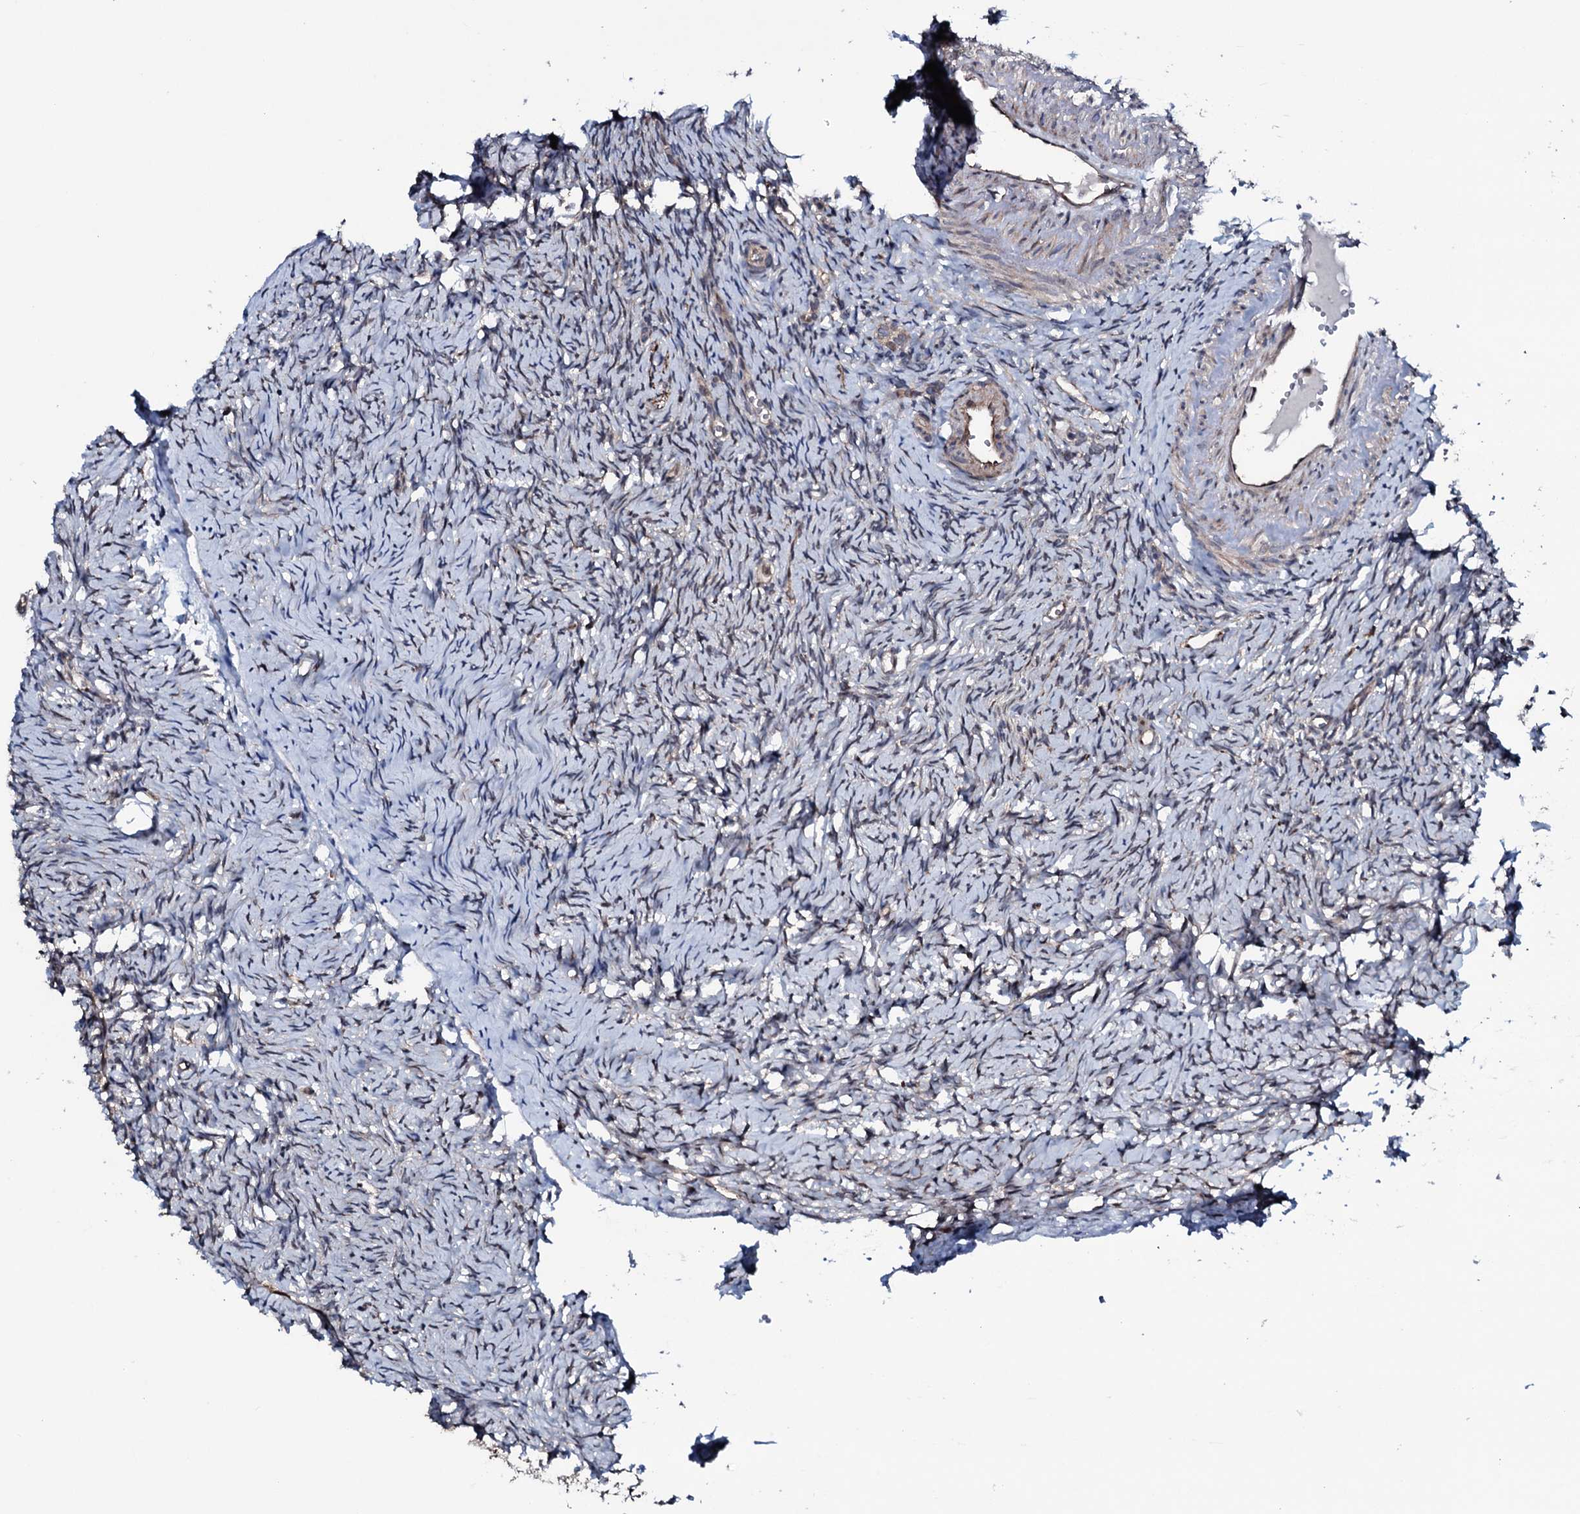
{"staining": {"intensity": "negative", "quantity": "none", "location": "none"}, "tissue": "ovary", "cell_type": "Ovarian stroma cells", "image_type": "normal", "snomed": [{"axis": "morphology", "description": "Normal tissue, NOS"}, {"axis": "topography", "description": "Ovary"}], "caption": "Immunohistochemistry of unremarkable ovary shows no positivity in ovarian stroma cells.", "gene": "OGFOD2", "patient": {"sex": "female", "age": 51}}